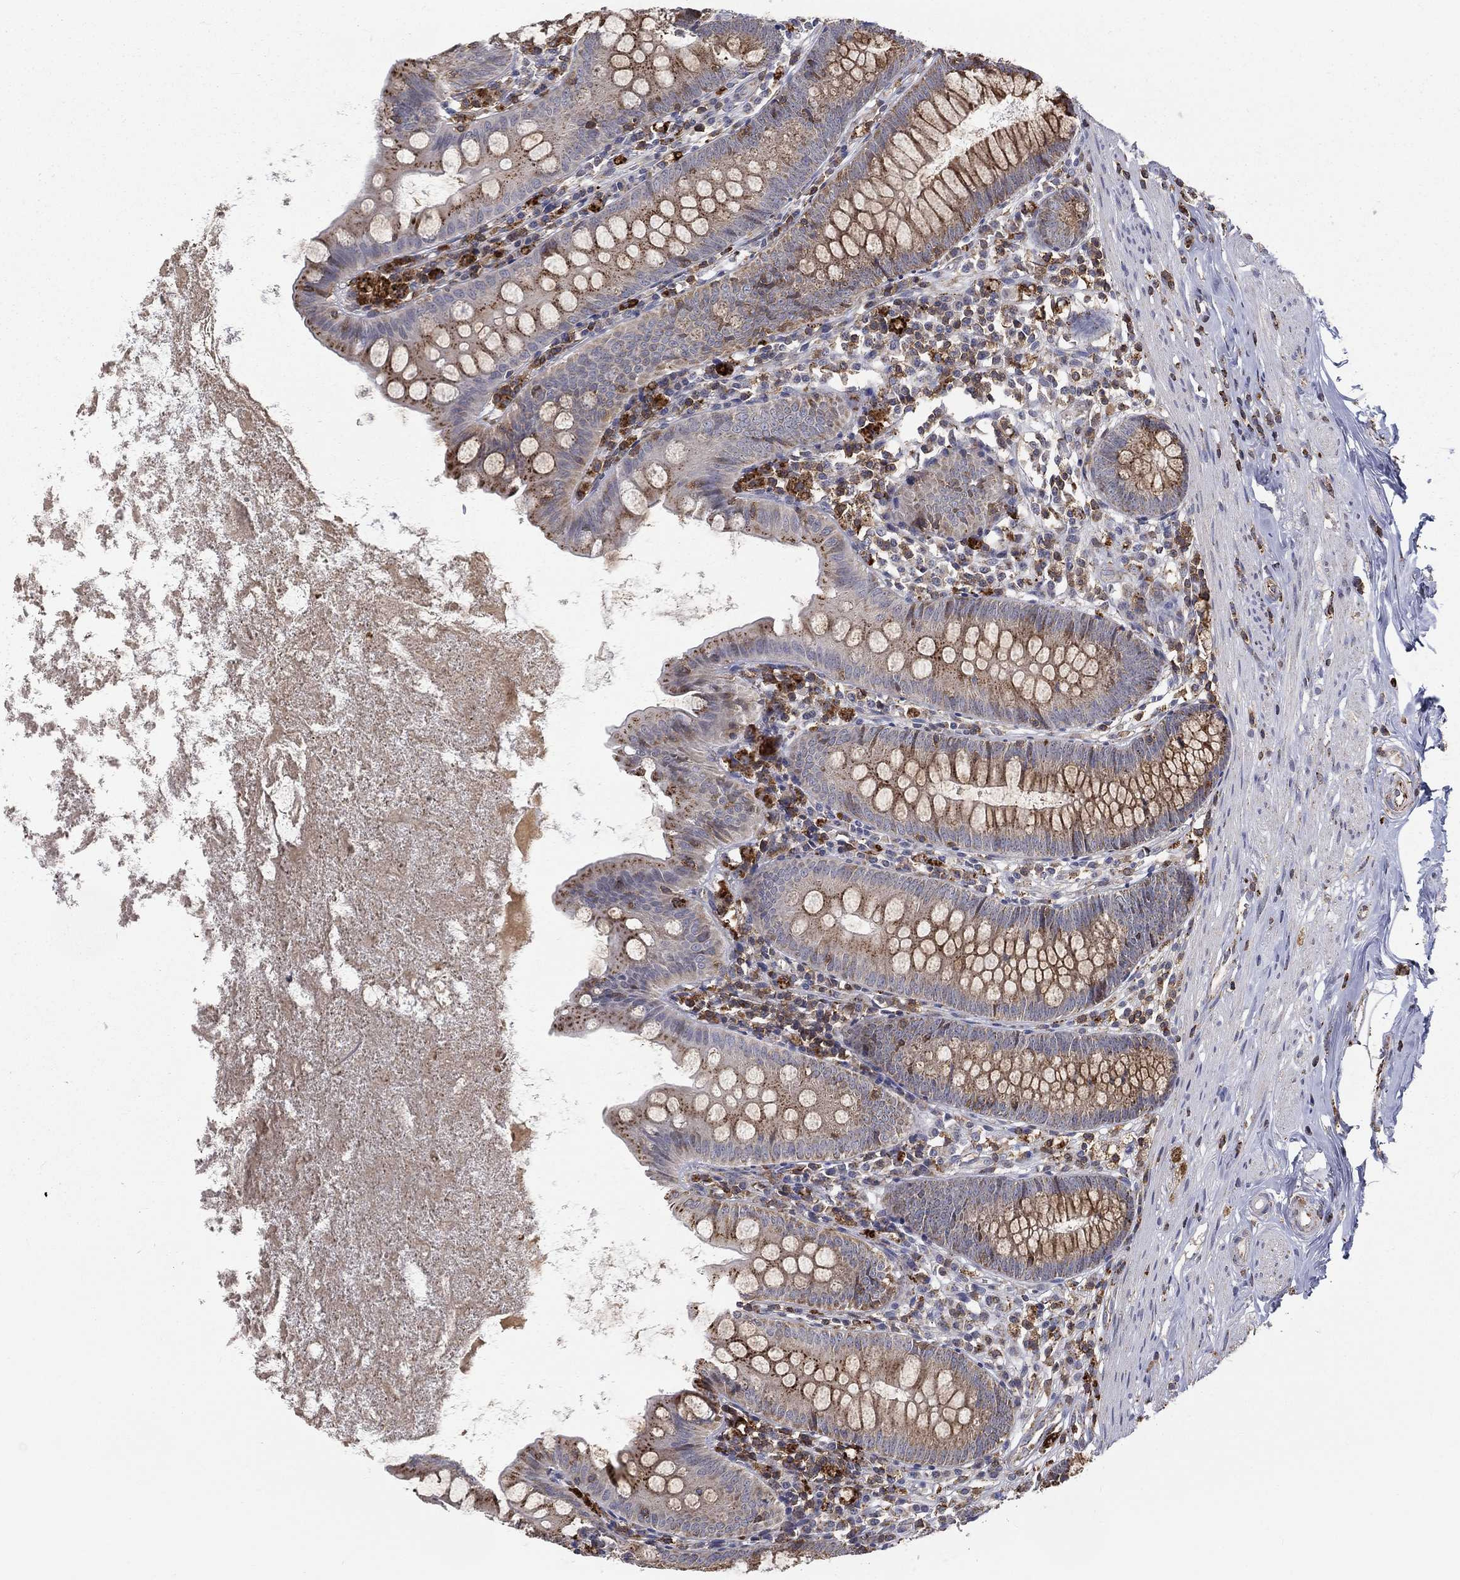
{"staining": {"intensity": "moderate", "quantity": ">75%", "location": "cytoplasmic/membranous"}, "tissue": "appendix", "cell_type": "Glandular cells", "image_type": "normal", "snomed": [{"axis": "morphology", "description": "Normal tissue, NOS"}, {"axis": "topography", "description": "Appendix"}], "caption": "Immunohistochemistry (IHC) image of normal appendix: appendix stained using IHC exhibits medium levels of moderate protein expression localized specifically in the cytoplasmic/membranous of glandular cells, appearing as a cytoplasmic/membranous brown color.", "gene": "RIN3", "patient": {"sex": "female", "age": 82}}